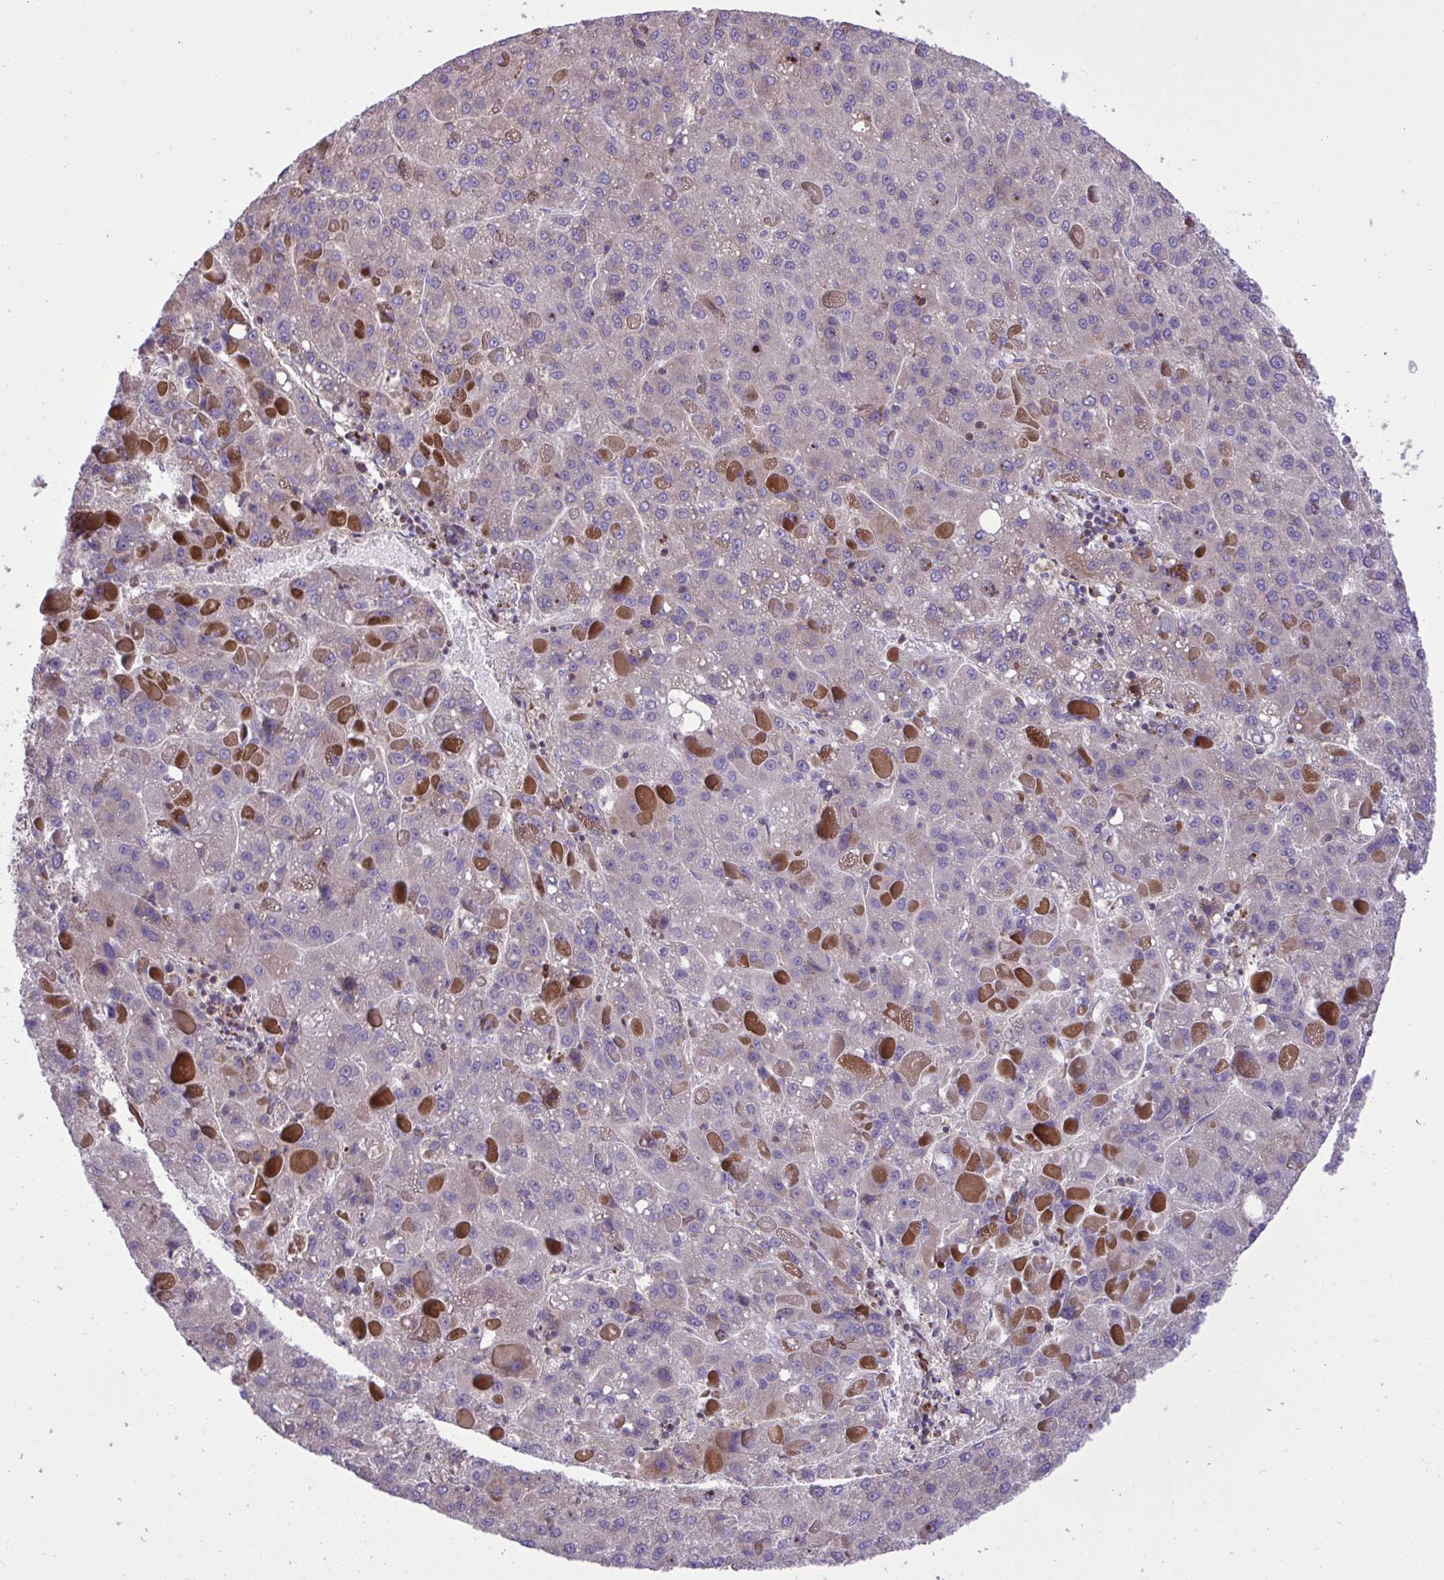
{"staining": {"intensity": "negative", "quantity": "none", "location": "none"}, "tissue": "liver cancer", "cell_type": "Tumor cells", "image_type": "cancer", "snomed": [{"axis": "morphology", "description": "Carcinoma, Hepatocellular, NOS"}, {"axis": "topography", "description": "Liver"}], "caption": "Immunohistochemistry of liver hepatocellular carcinoma demonstrates no expression in tumor cells.", "gene": "GRB14", "patient": {"sex": "female", "age": 82}}